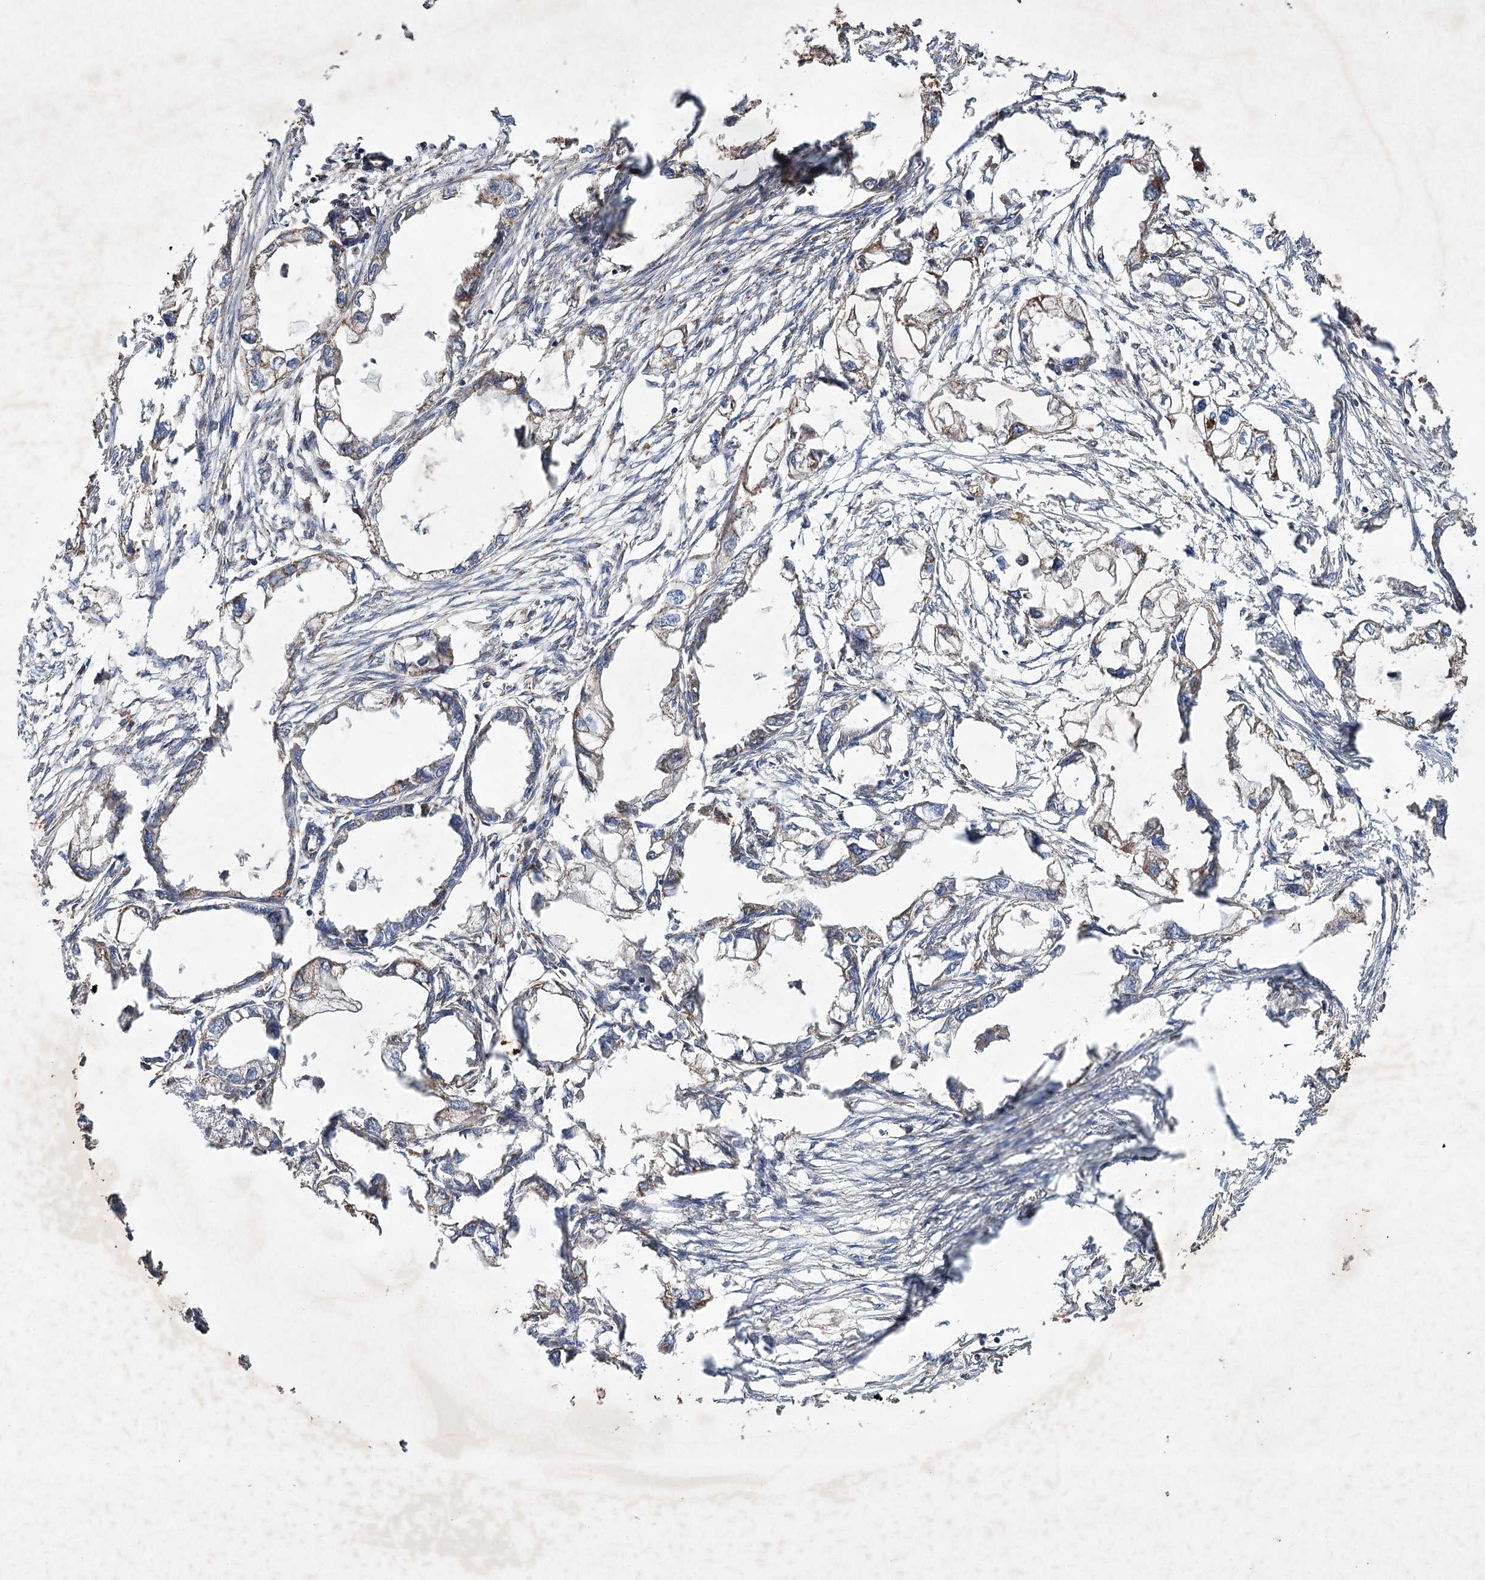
{"staining": {"intensity": "negative", "quantity": "none", "location": "none"}, "tissue": "endometrial cancer", "cell_type": "Tumor cells", "image_type": "cancer", "snomed": [{"axis": "morphology", "description": "Adenocarcinoma, NOS"}, {"axis": "morphology", "description": "Adenocarcinoma, metastatic, NOS"}, {"axis": "topography", "description": "Adipose tissue"}, {"axis": "topography", "description": "Endometrium"}], "caption": "A micrograph of endometrial cancer stained for a protein displays no brown staining in tumor cells.", "gene": "PIK3CB", "patient": {"sex": "female", "age": 67}}